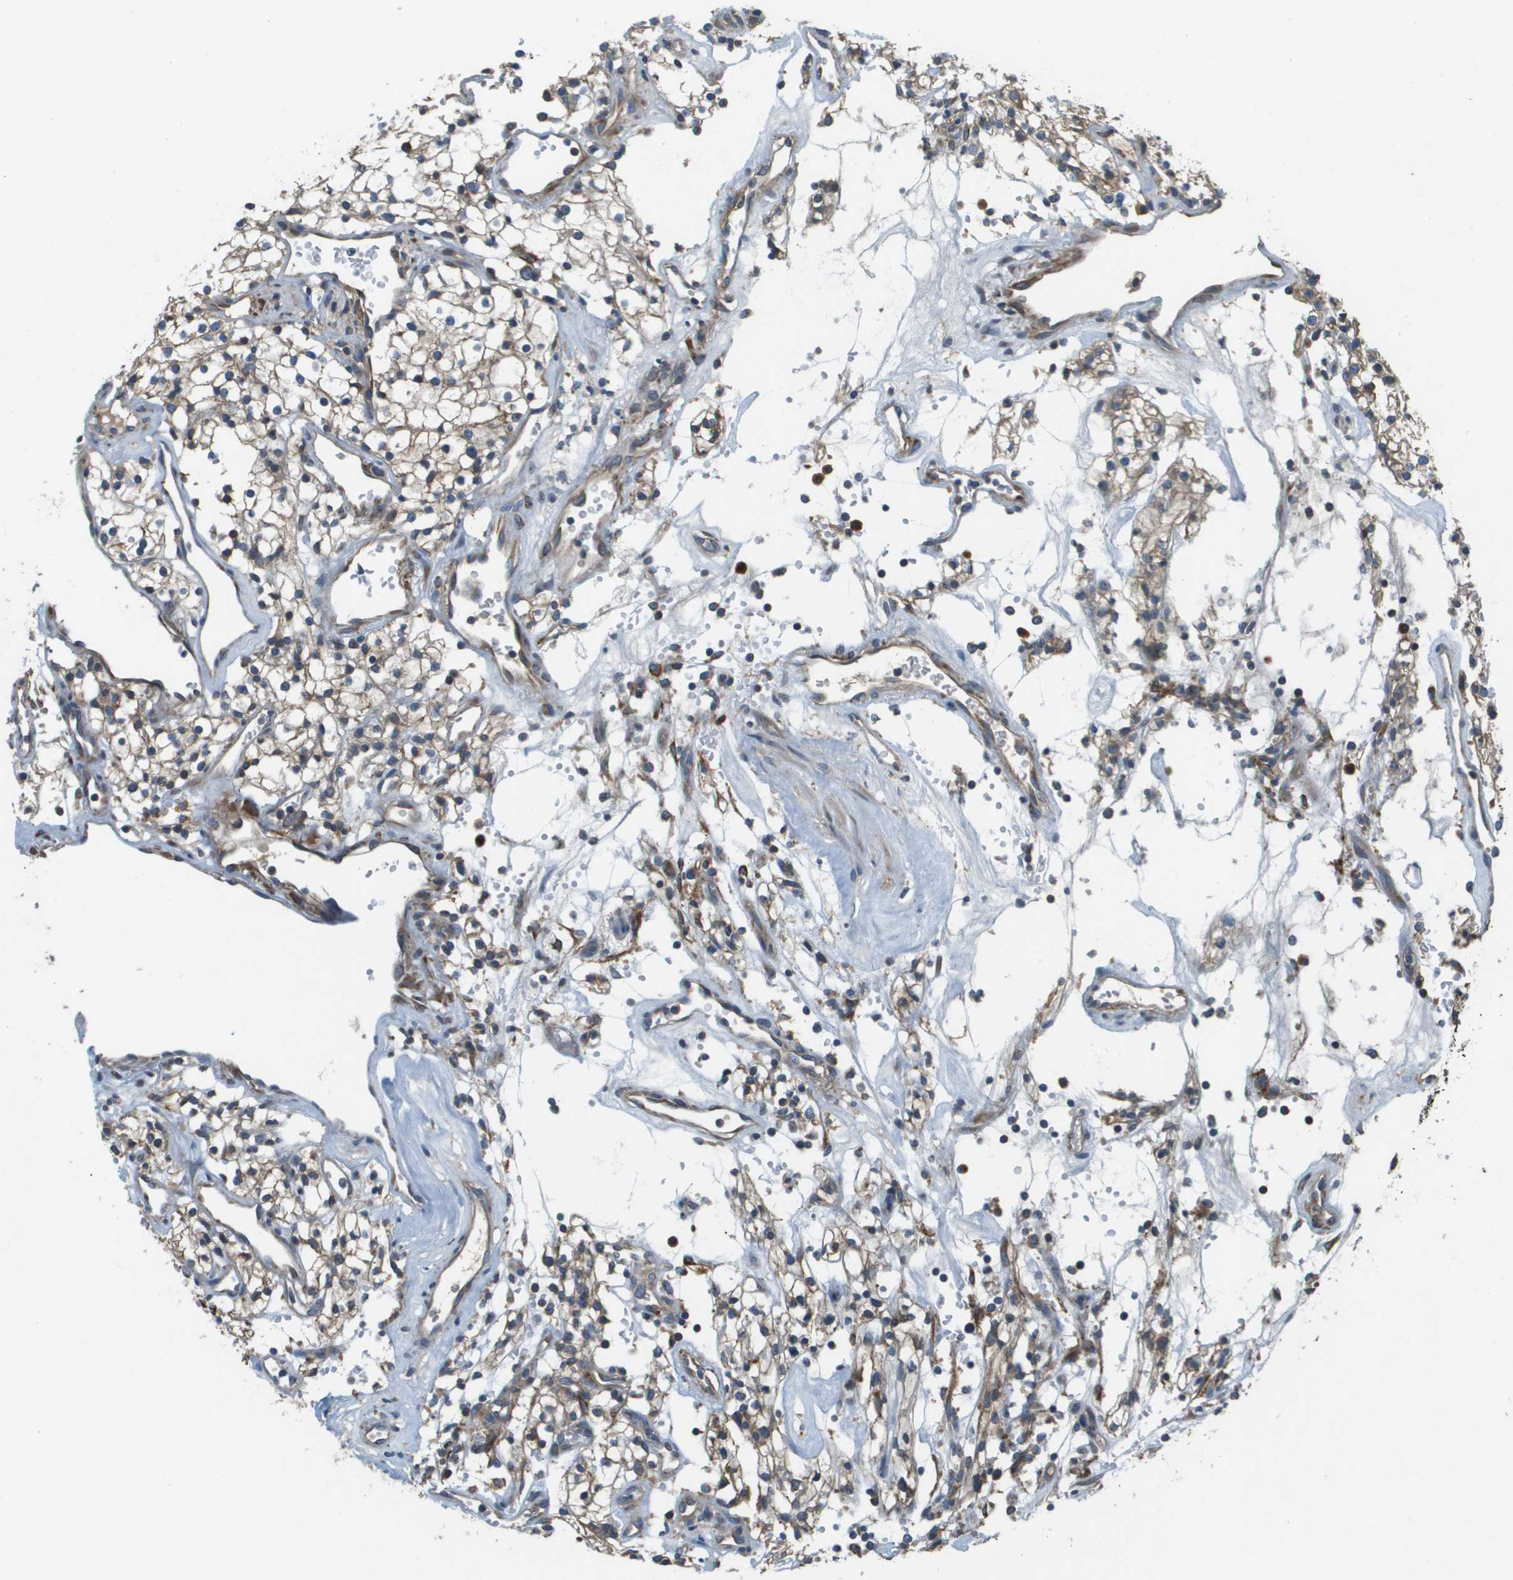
{"staining": {"intensity": "weak", "quantity": ">75%", "location": "cytoplasmic/membranous"}, "tissue": "renal cancer", "cell_type": "Tumor cells", "image_type": "cancer", "snomed": [{"axis": "morphology", "description": "Adenocarcinoma, NOS"}, {"axis": "topography", "description": "Kidney"}], "caption": "Renal cancer (adenocarcinoma) was stained to show a protein in brown. There is low levels of weak cytoplasmic/membranous staining in approximately >75% of tumor cells.", "gene": "SAMSN1", "patient": {"sex": "male", "age": 59}}